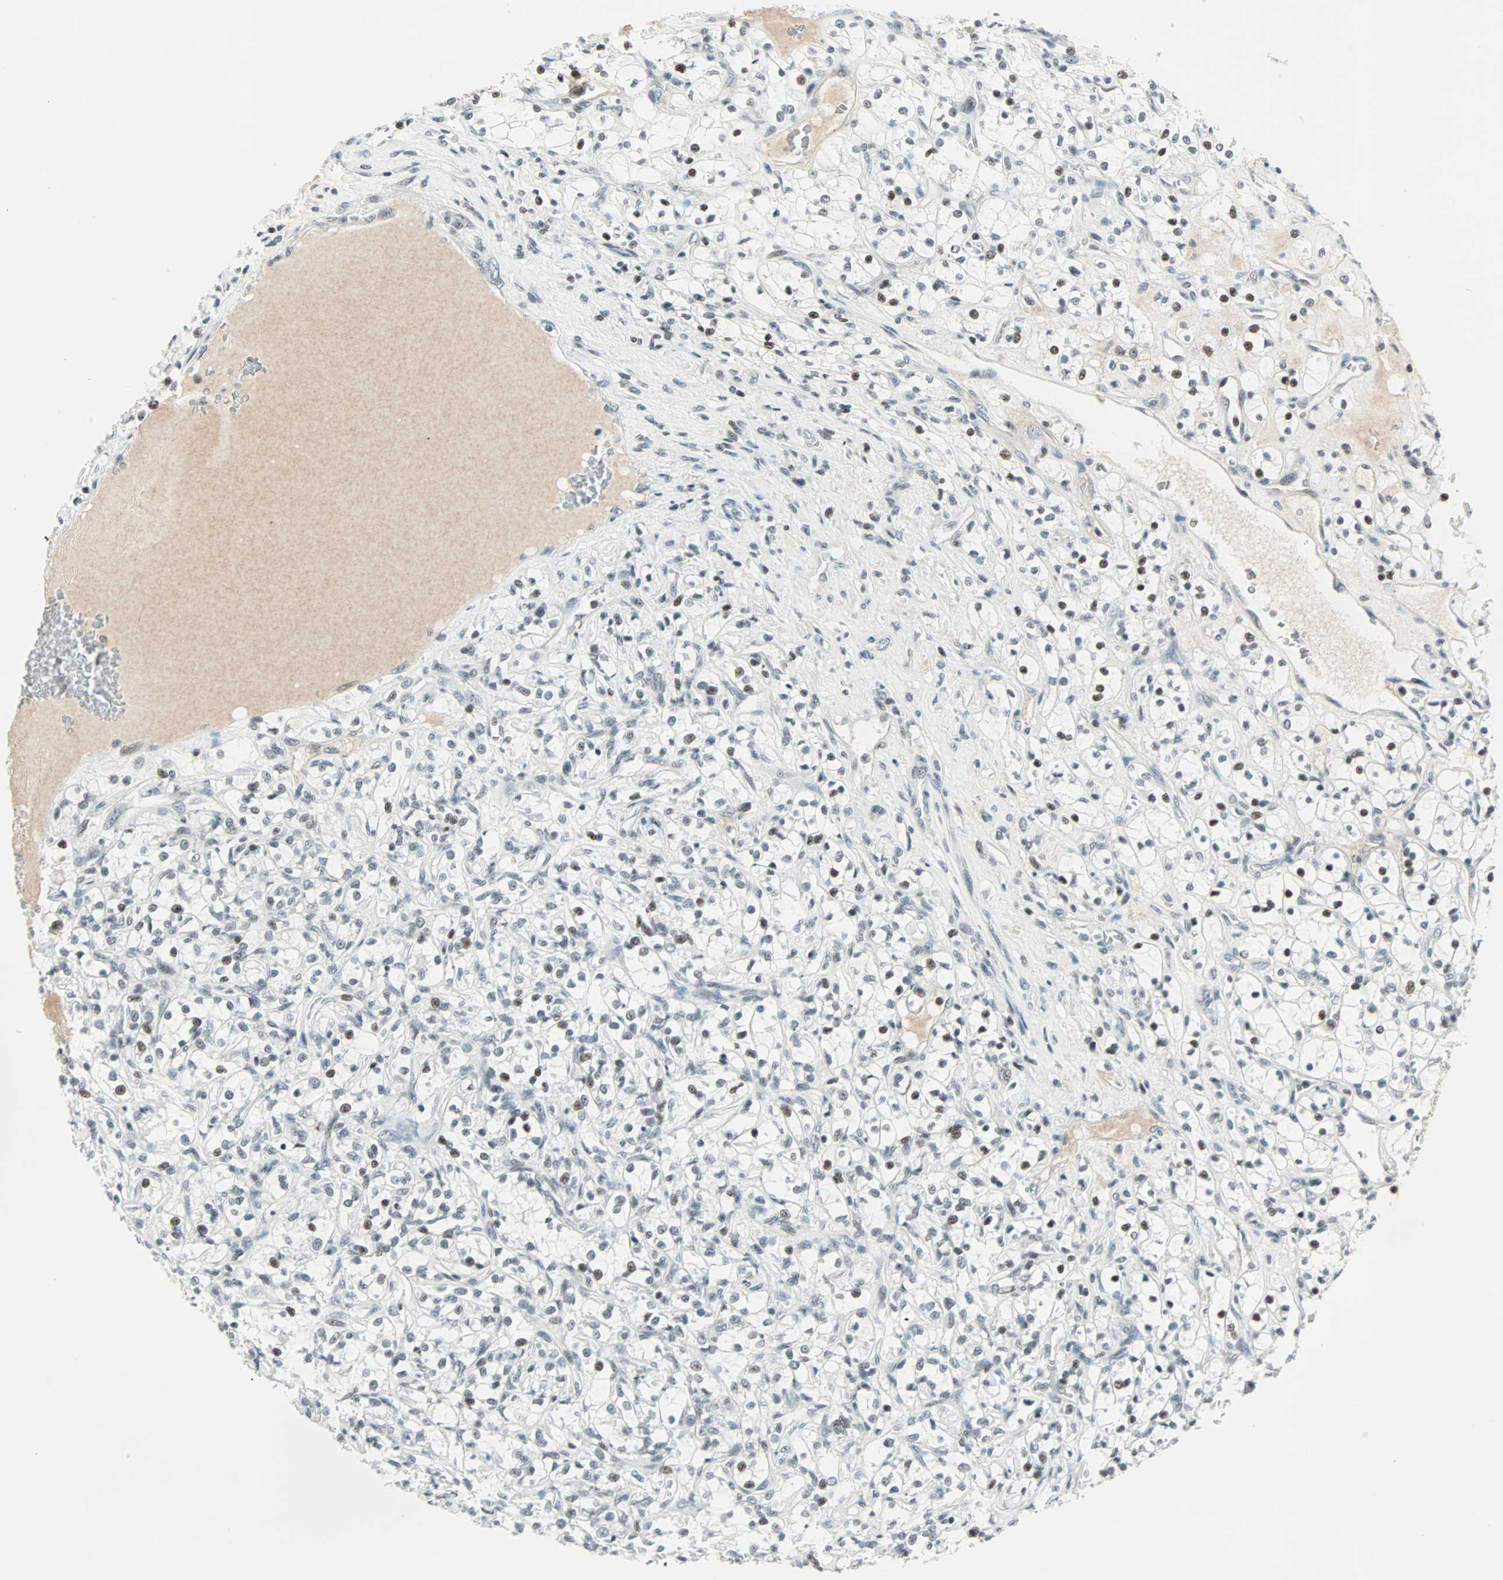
{"staining": {"intensity": "moderate", "quantity": "<25%", "location": "nuclear"}, "tissue": "renal cancer", "cell_type": "Tumor cells", "image_type": "cancer", "snomed": [{"axis": "morphology", "description": "Adenocarcinoma, NOS"}, {"axis": "topography", "description": "Kidney"}], "caption": "A photomicrograph of renal cancer stained for a protein exhibits moderate nuclear brown staining in tumor cells.", "gene": "SIN3A", "patient": {"sex": "female", "age": 69}}